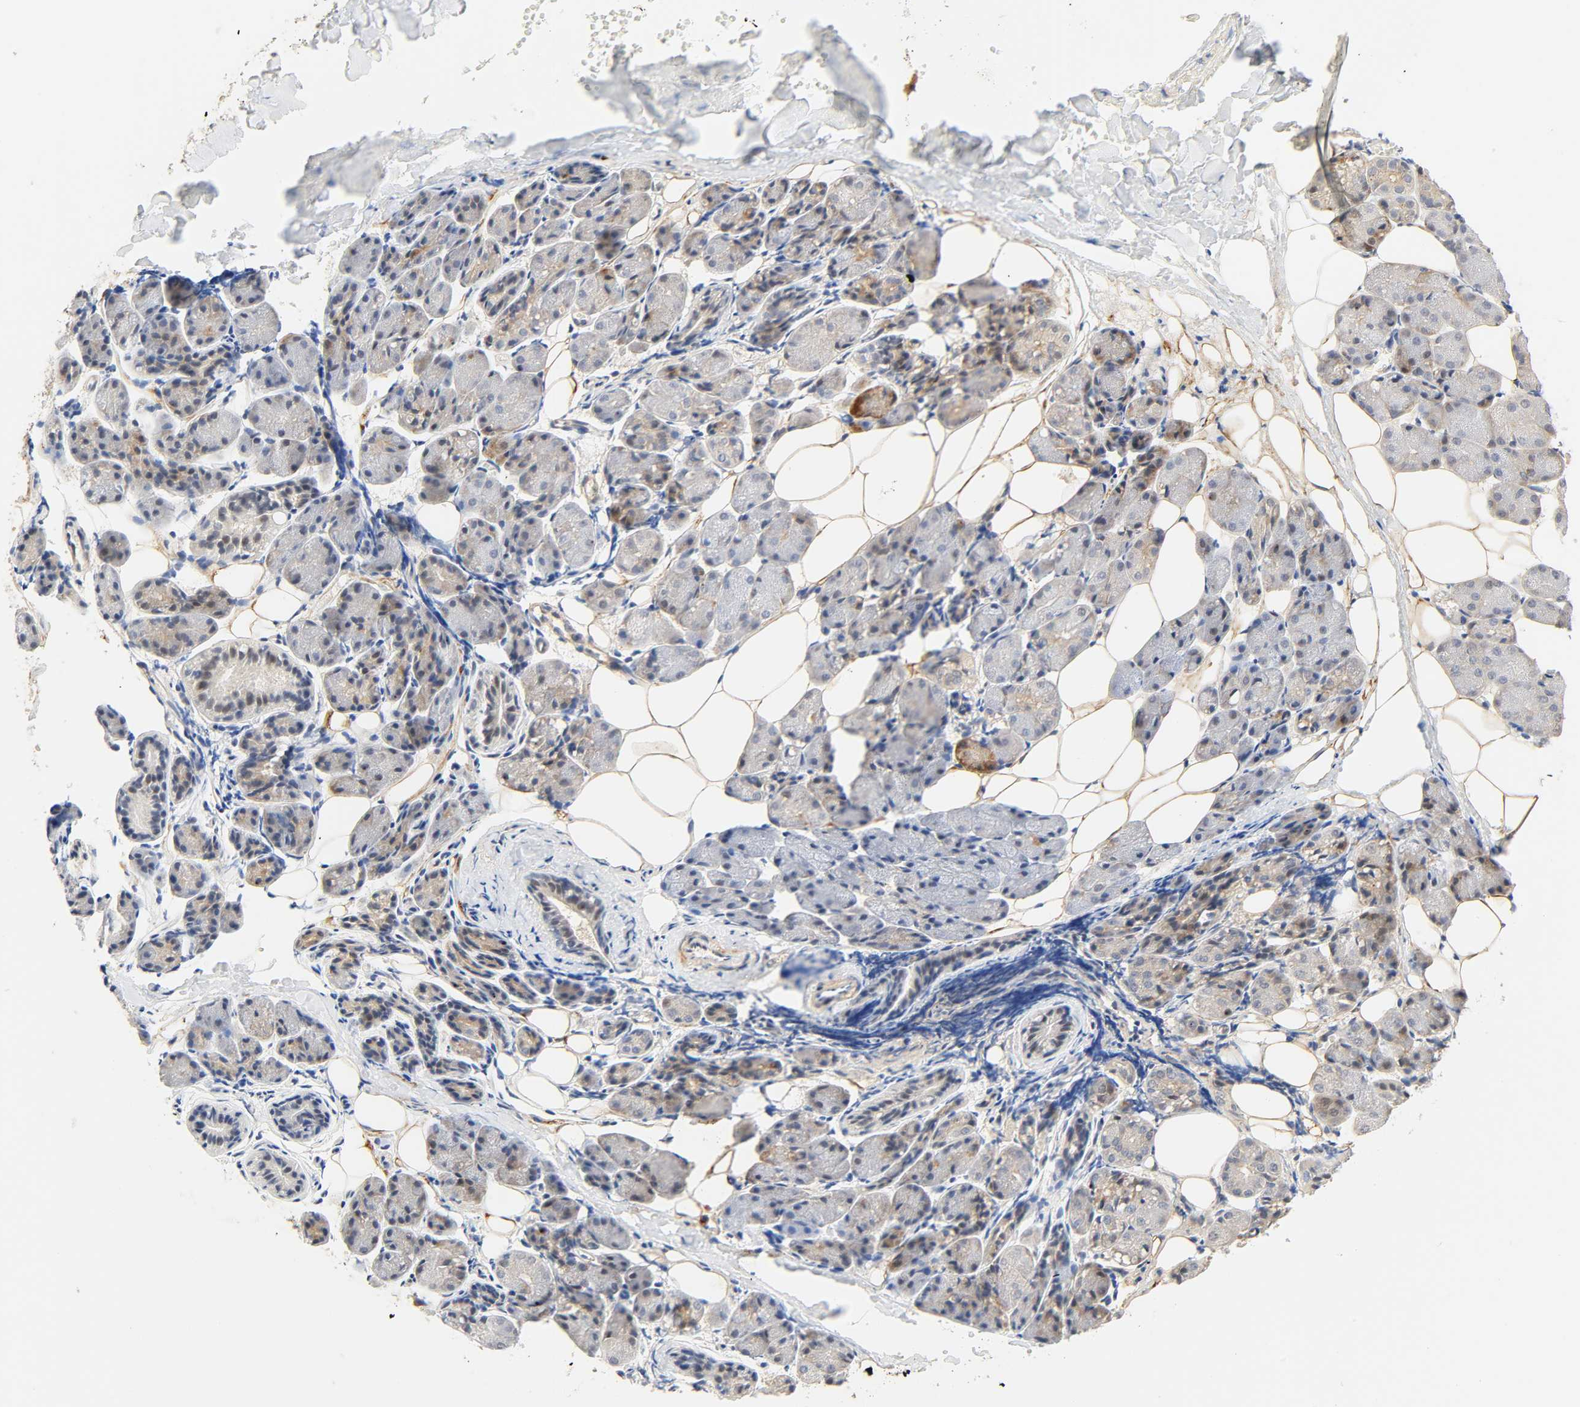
{"staining": {"intensity": "weak", "quantity": "25%-75%", "location": "cytoplasmic/membranous"}, "tissue": "salivary gland", "cell_type": "Glandular cells", "image_type": "normal", "snomed": [{"axis": "morphology", "description": "Normal tissue, NOS"}, {"axis": "morphology", "description": "Adenoma, NOS"}, {"axis": "topography", "description": "Salivary gland"}], "caption": "IHC (DAB (3,3'-diaminobenzidine)) staining of benign human salivary gland shows weak cytoplasmic/membranous protein positivity in approximately 25%-75% of glandular cells.", "gene": "CACNA1G", "patient": {"sex": "female", "age": 32}}